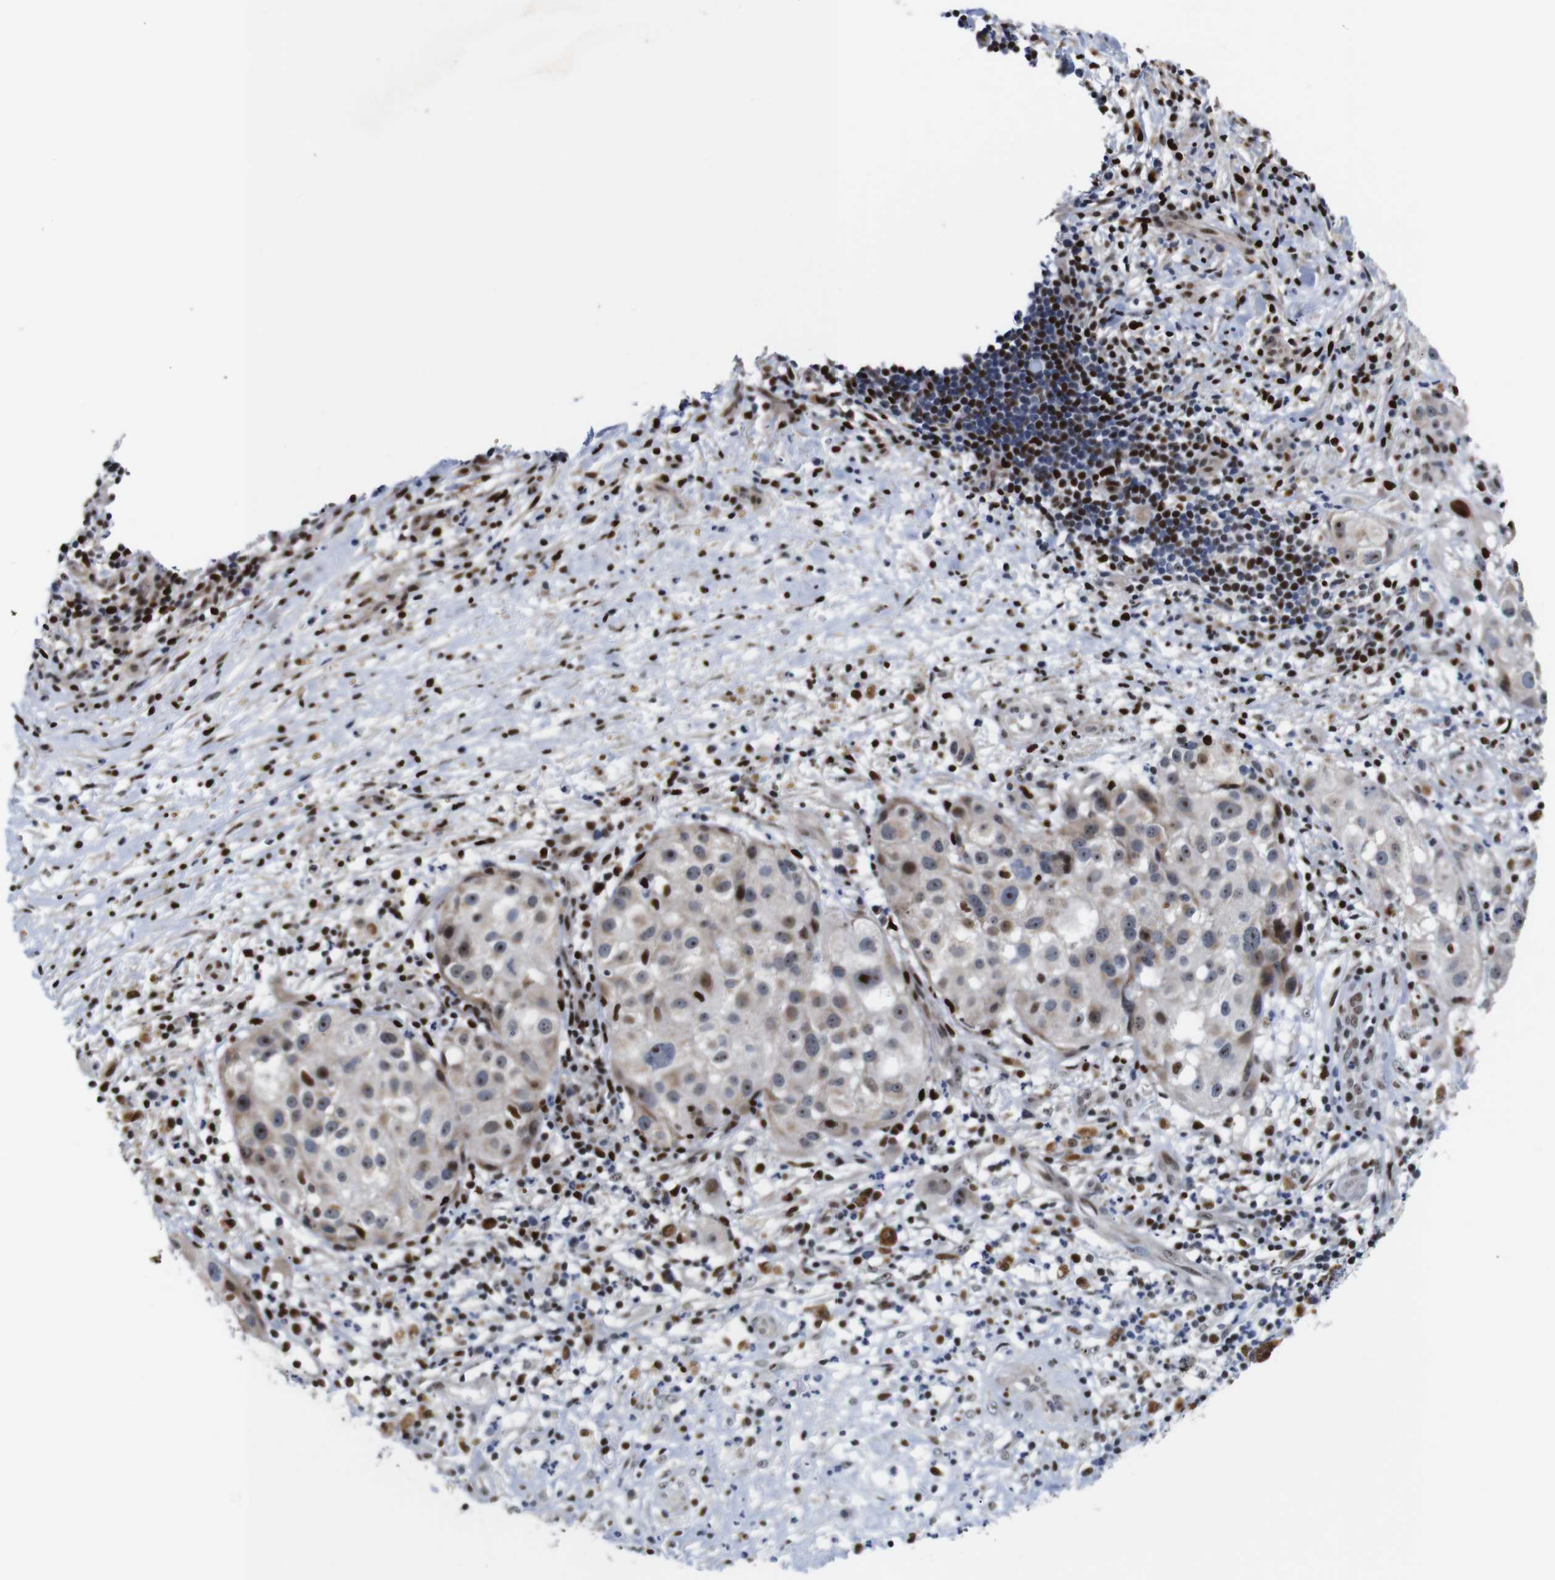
{"staining": {"intensity": "moderate", "quantity": ">75%", "location": "cytoplasmic/membranous,nuclear"}, "tissue": "melanoma", "cell_type": "Tumor cells", "image_type": "cancer", "snomed": [{"axis": "morphology", "description": "Necrosis, NOS"}, {"axis": "morphology", "description": "Malignant melanoma, NOS"}, {"axis": "topography", "description": "Skin"}], "caption": "This histopathology image demonstrates IHC staining of melanoma, with medium moderate cytoplasmic/membranous and nuclear expression in approximately >75% of tumor cells.", "gene": "GATA6", "patient": {"sex": "female", "age": 87}}